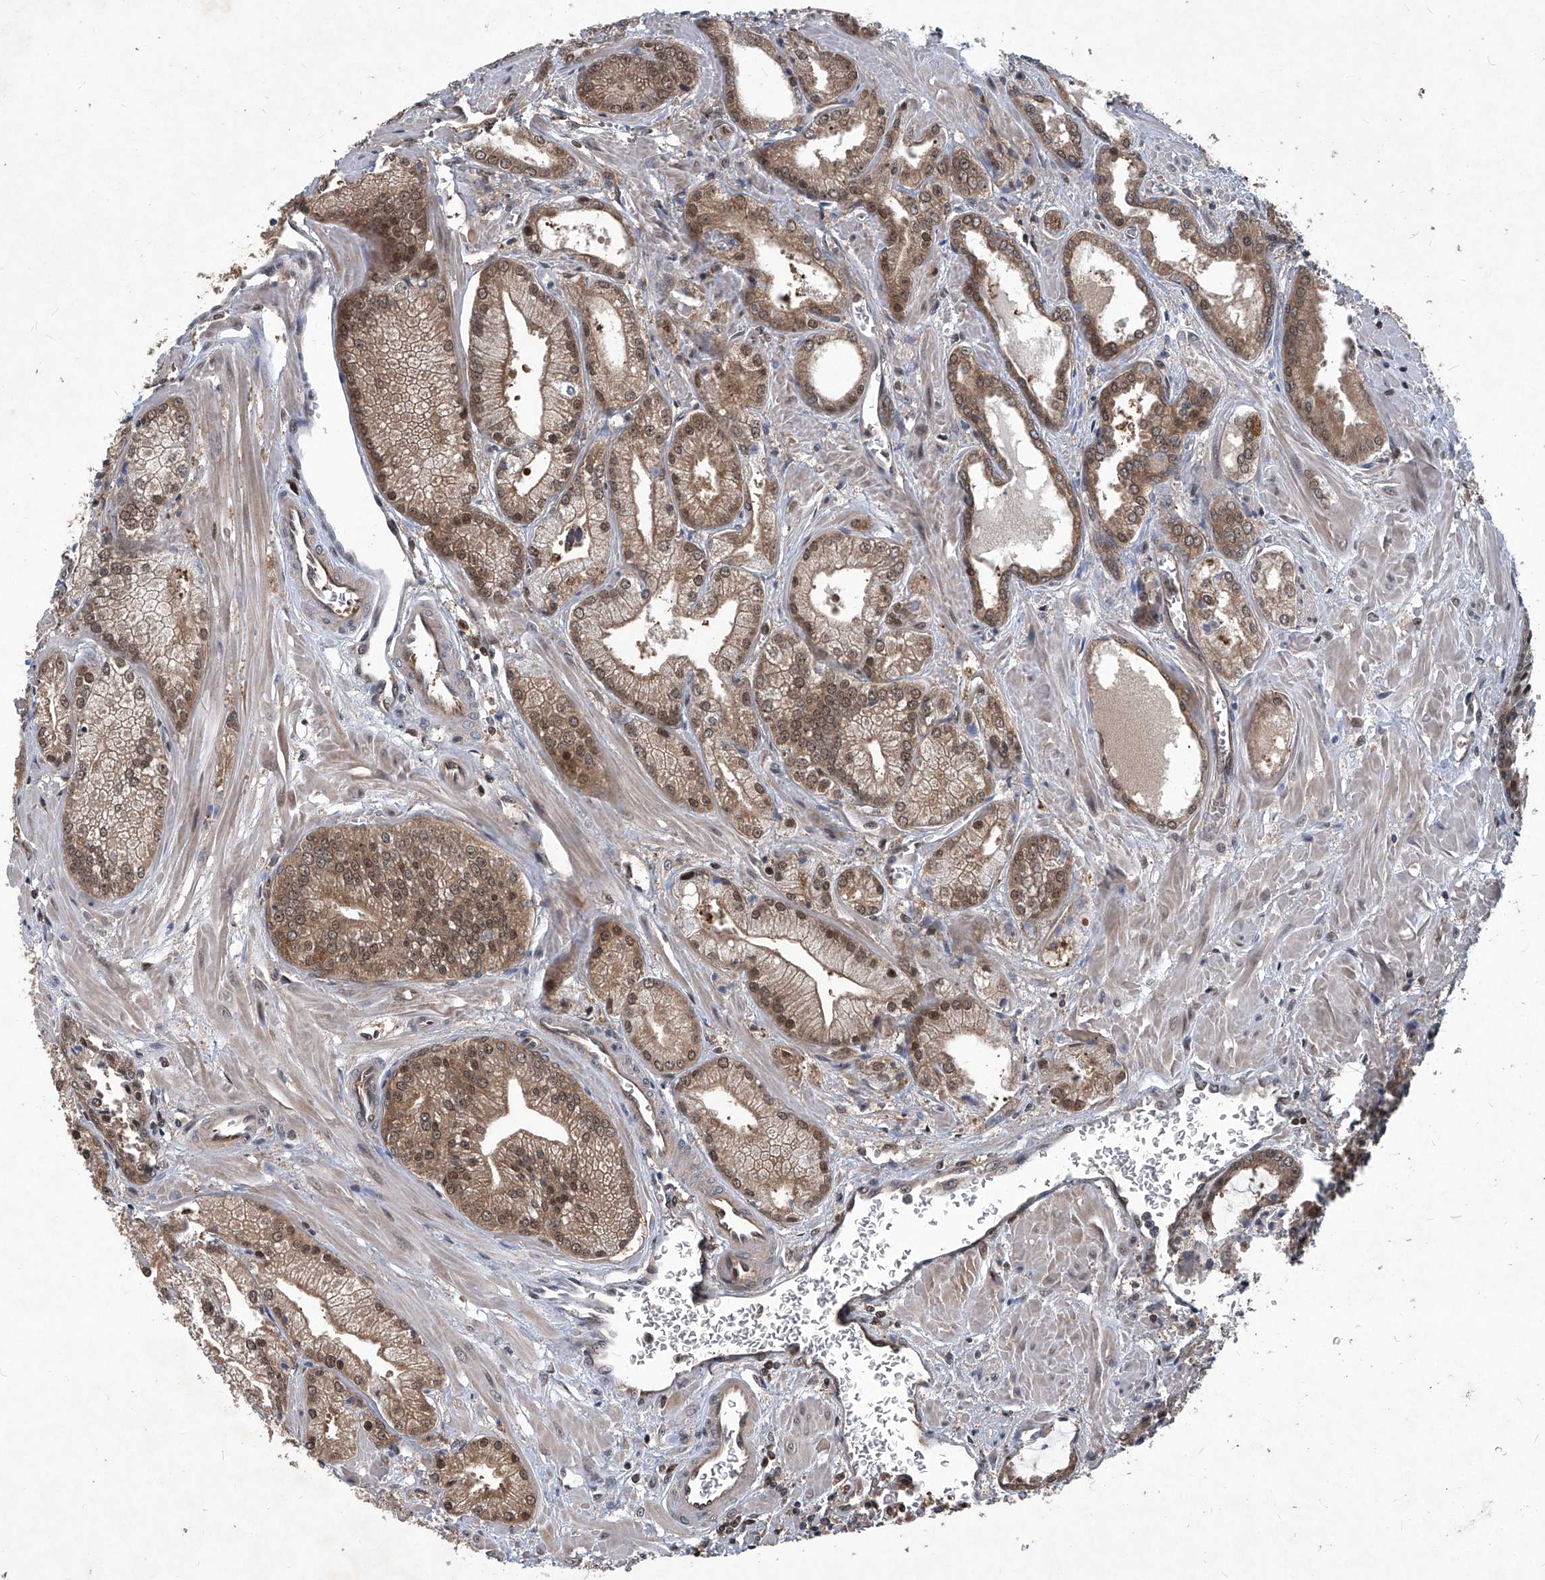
{"staining": {"intensity": "moderate", "quantity": ">75%", "location": "cytoplasmic/membranous,nuclear"}, "tissue": "prostate cancer", "cell_type": "Tumor cells", "image_type": "cancer", "snomed": [{"axis": "morphology", "description": "Adenocarcinoma, Low grade"}, {"axis": "topography", "description": "Prostate"}], "caption": "Immunohistochemistry of human prostate low-grade adenocarcinoma shows medium levels of moderate cytoplasmic/membranous and nuclear expression in approximately >75% of tumor cells. (IHC, brightfield microscopy, high magnification).", "gene": "PSMB1", "patient": {"sex": "male", "age": 67}}